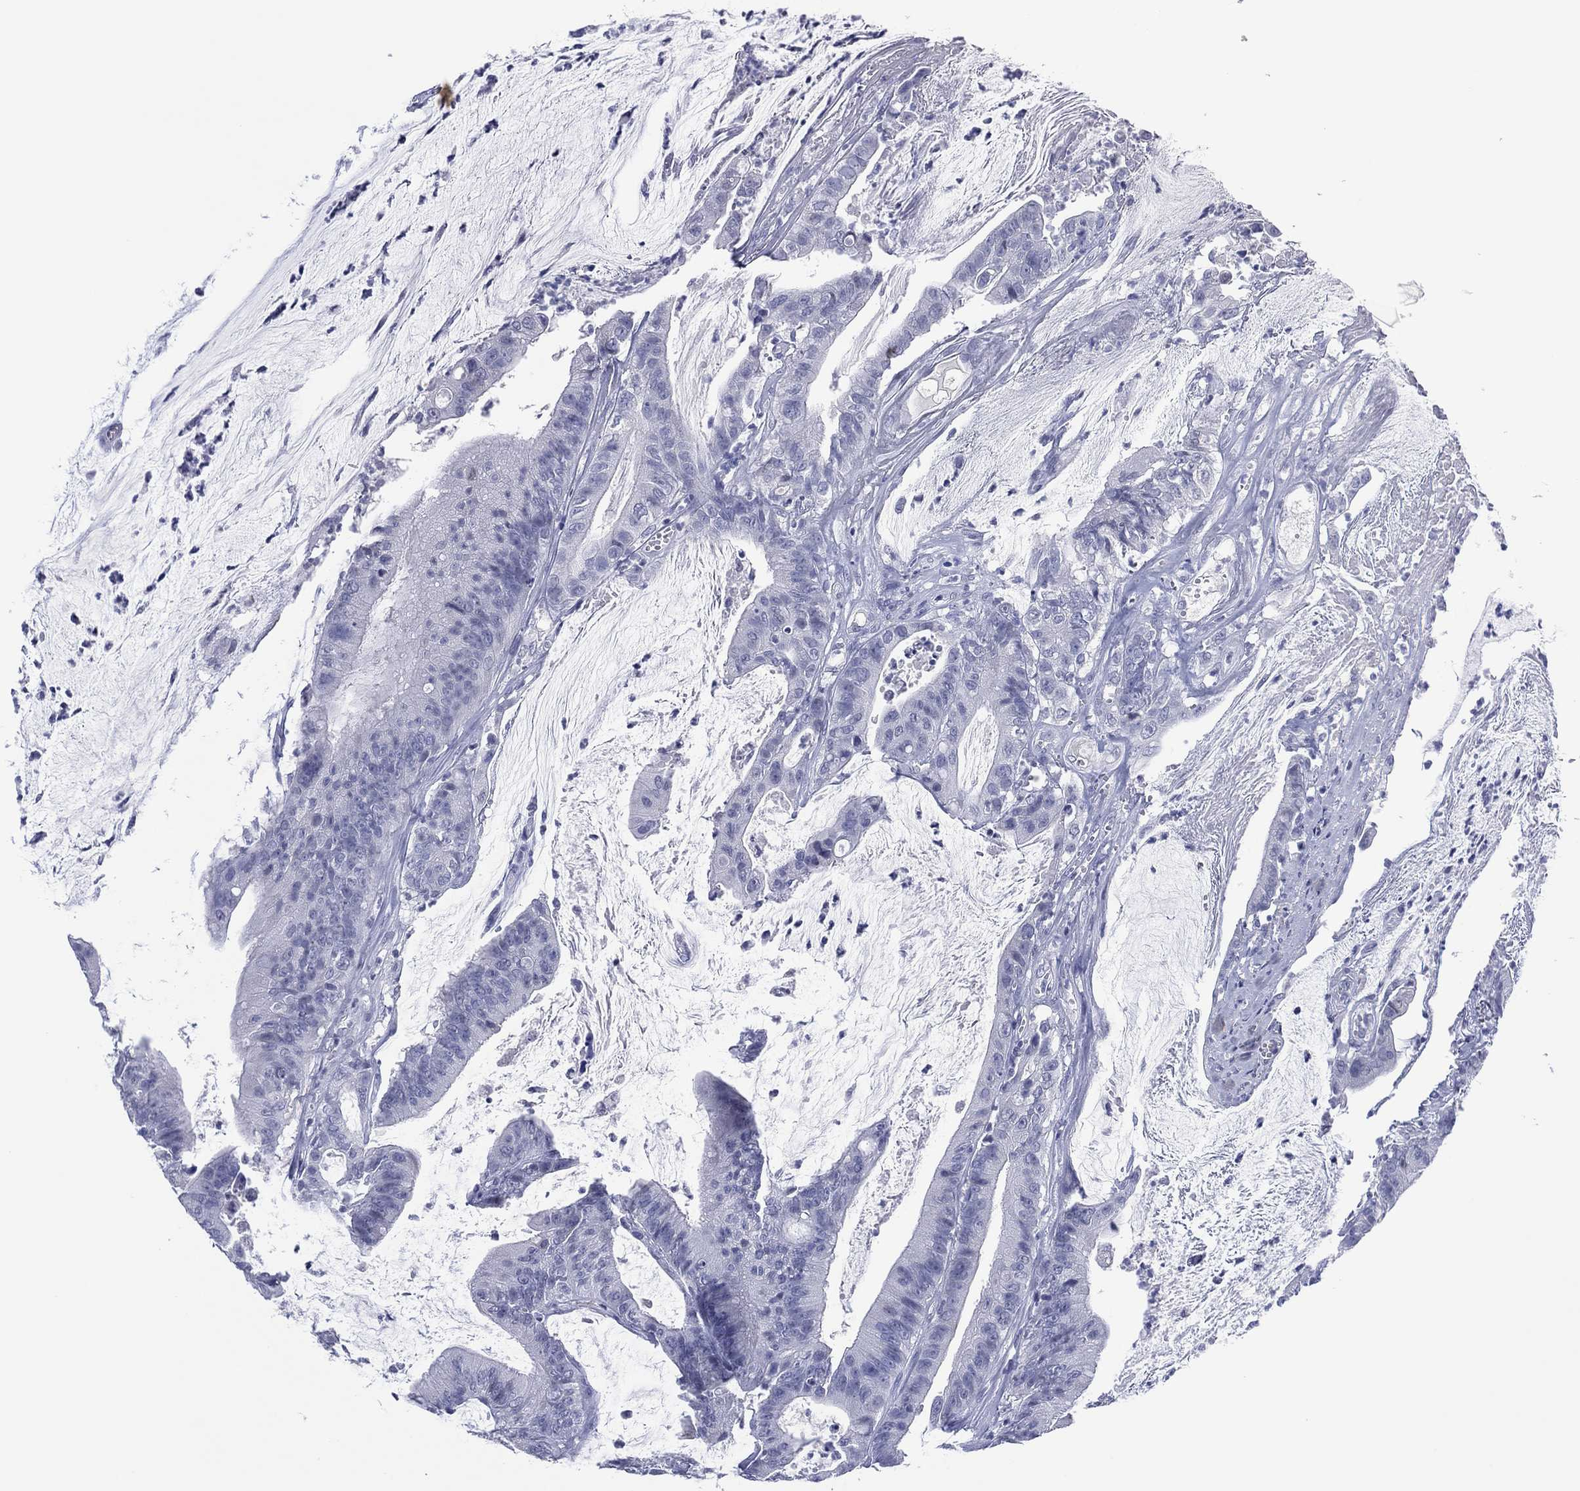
{"staining": {"intensity": "negative", "quantity": "none", "location": "none"}, "tissue": "colorectal cancer", "cell_type": "Tumor cells", "image_type": "cancer", "snomed": [{"axis": "morphology", "description": "Adenocarcinoma, NOS"}, {"axis": "topography", "description": "Colon"}], "caption": "An image of colorectal cancer (adenocarcinoma) stained for a protein shows no brown staining in tumor cells.", "gene": "UTF1", "patient": {"sex": "female", "age": 69}}